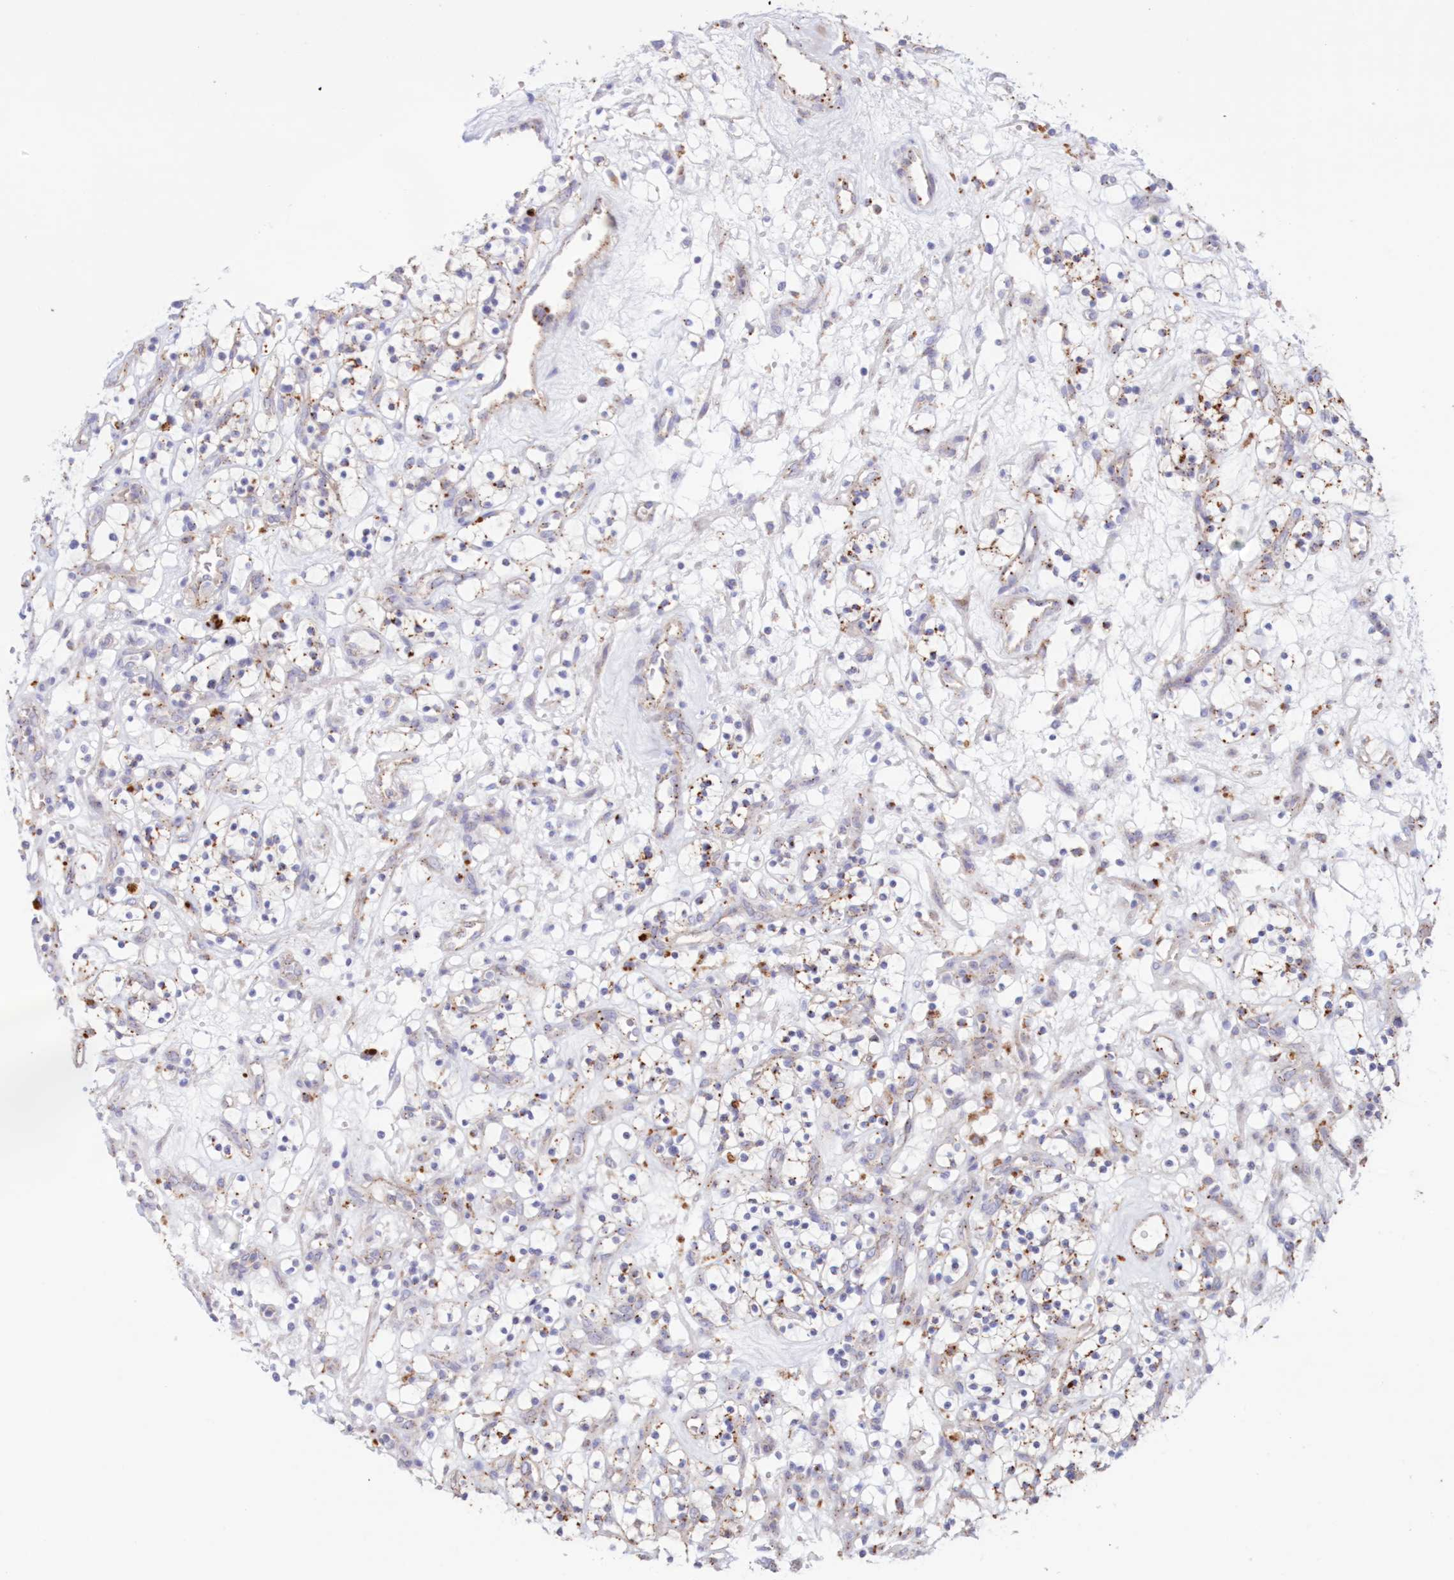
{"staining": {"intensity": "weak", "quantity": "<25%", "location": "cytoplasmic/membranous"}, "tissue": "renal cancer", "cell_type": "Tumor cells", "image_type": "cancer", "snomed": [{"axis": "morphology", "description": "Adenocarcinoma, NOS"}, {"axis": "topography", "description": "Kidney"}], "caption": "DAB immunohistochemical staining of human renal adenocarcinoma exhibits no significant positivity in tumor cells.", "gene": "TPP1", "patient": {"sex": "female", "age": 57}}